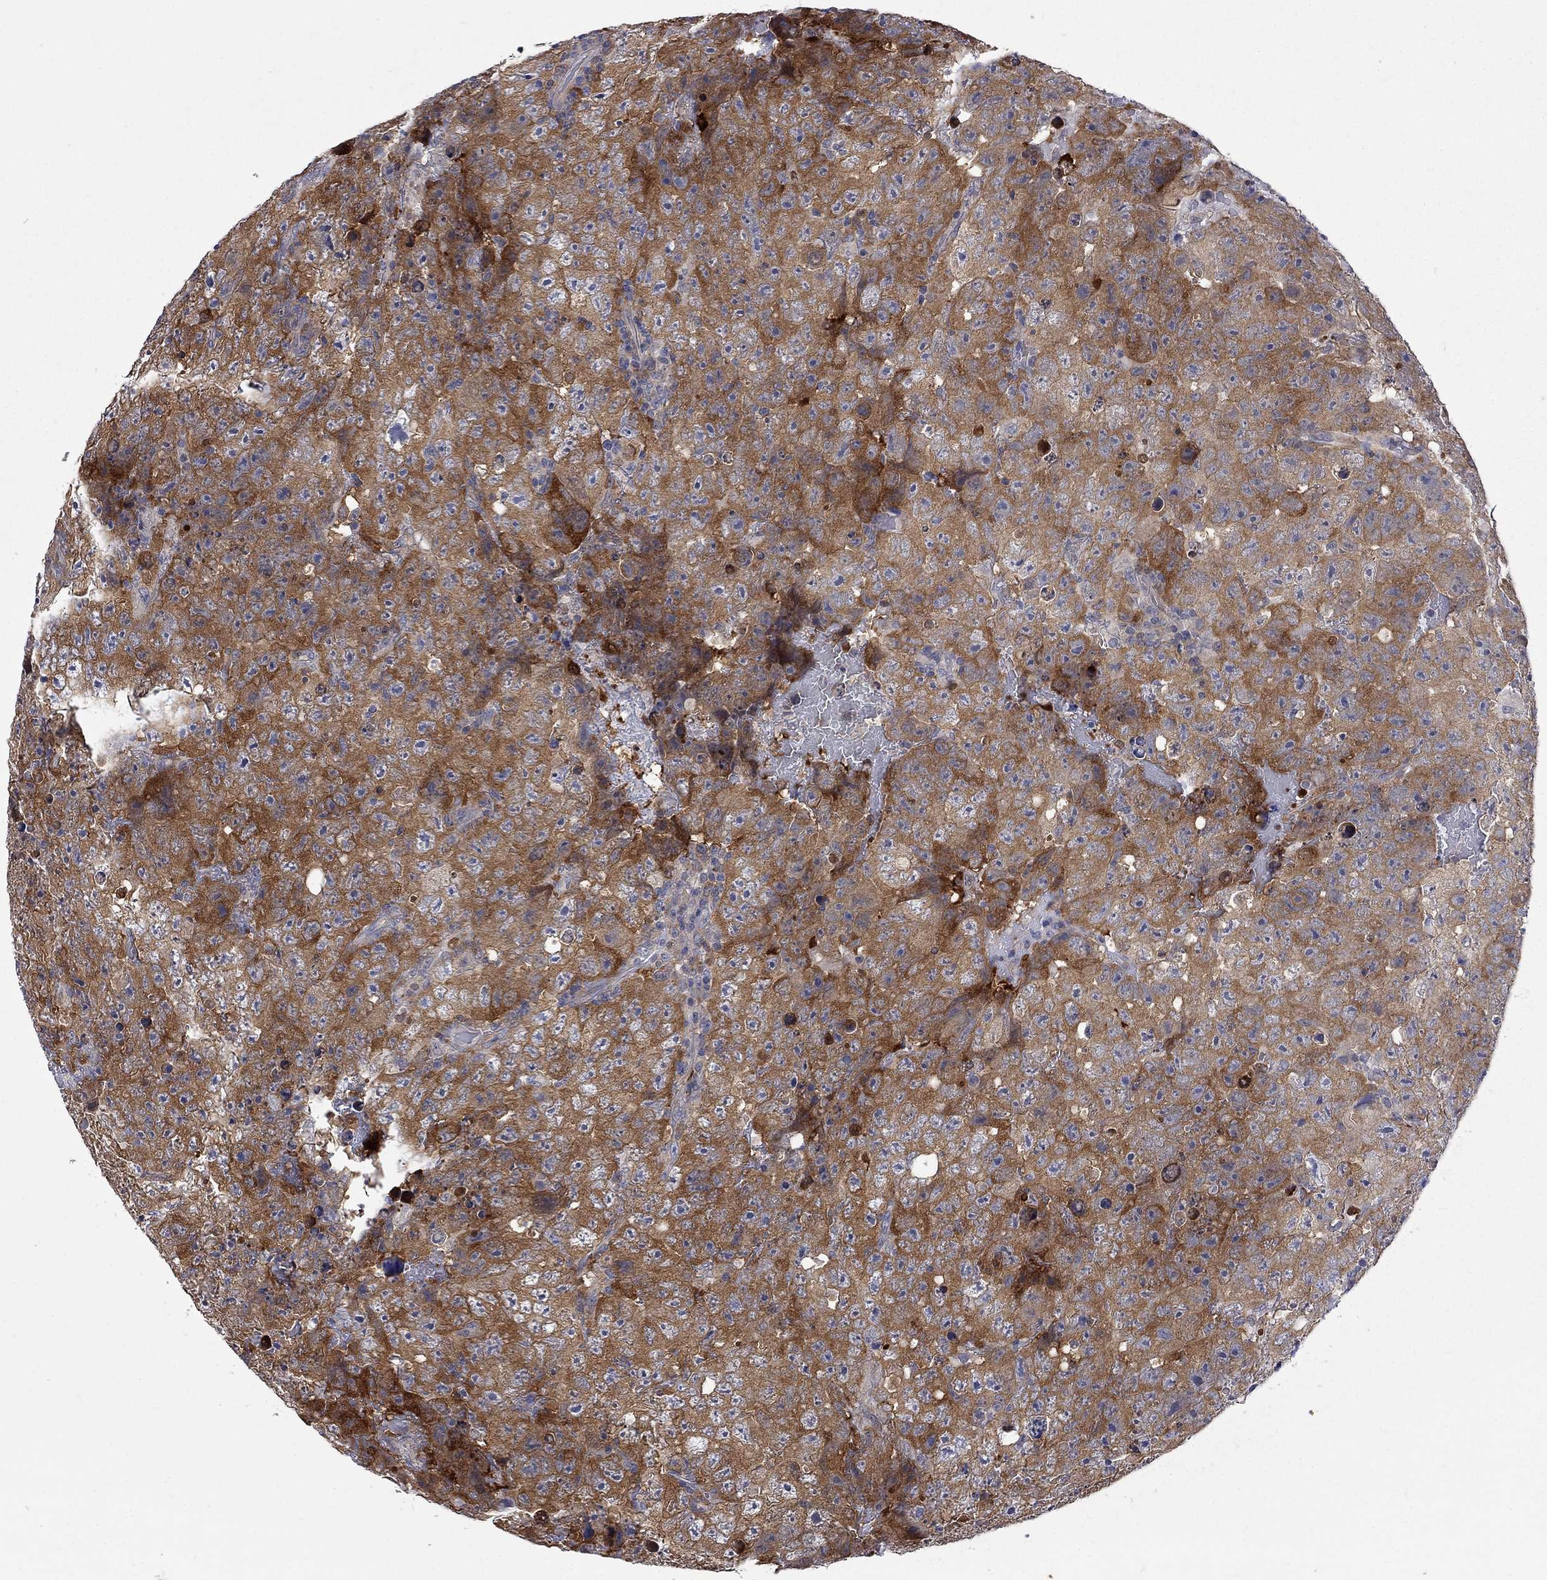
{"staining": {"intensity": "strong", "quantity": ">75%", "location": "cytoplasmic/membranous"}, "tissue": "testis cancer", "cell_type": "Tumor cells", "image_type": "cancer", "snomed": [{"axis": "morphology", "description": "Carcinoma, Embryonal, NOS"}, {"axis": "topography", "description": "Testis"}], "caption": "High-power microscopy captured an immunohistochemistry micrograph of testis cancer, revealing strong cytoplasmic/membranous expression in approximately >75% of tumor cells.", "gene": "GALNT8", "patient": {"sex": "male", "age": 24}}